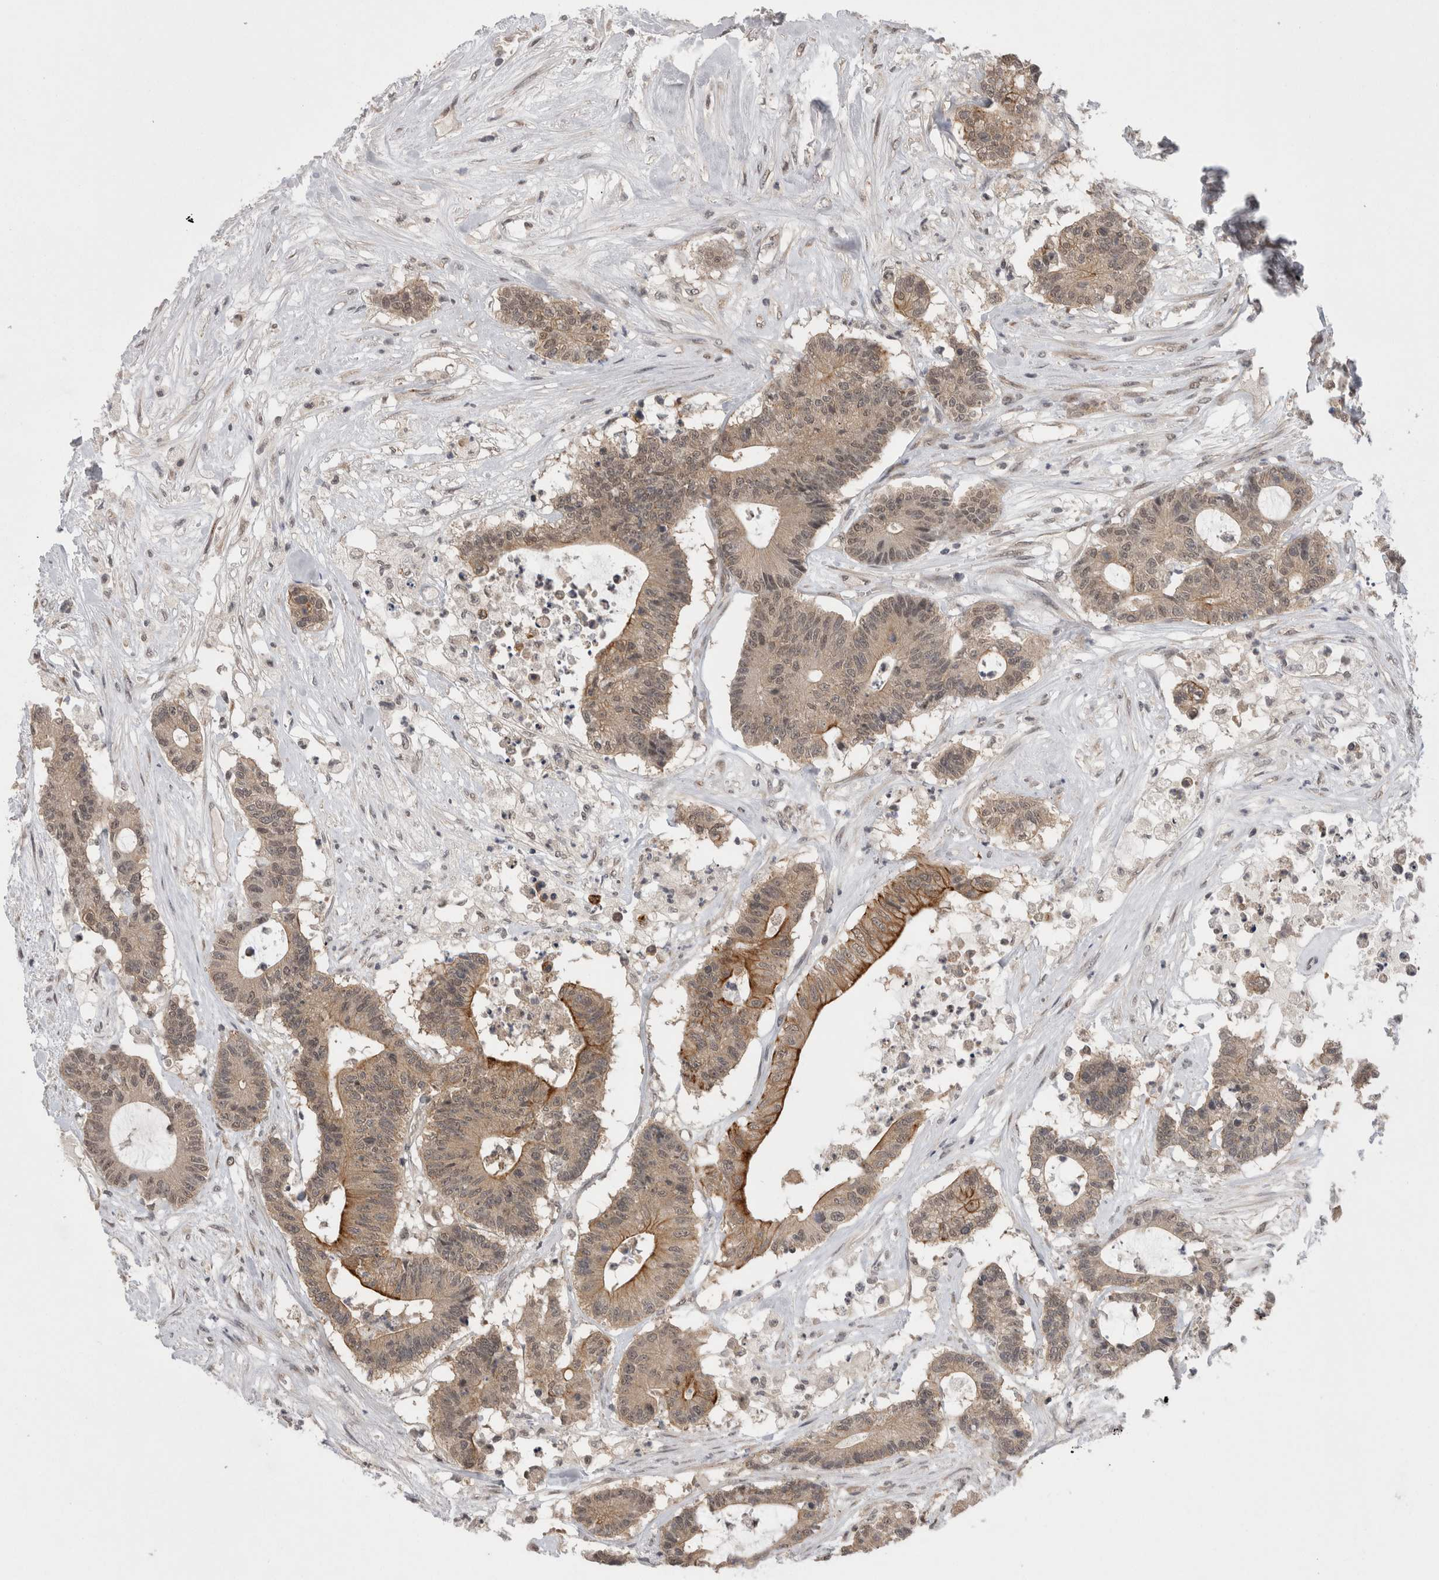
{"staining": {"intensity": "moderate", "quantity": "25%-75%", "location": "cytoplasmic/membranous"}, "tissue": "colorectal cancer", "cell_type": "Tumor cells", "image_type": "cancer", "snomed": [{"axis": "morphology", "description": "Adenocarcinoma, NOS"}, {"axis": "topography", "description": "Colon"}], "caption": "Protein expression analysis of human colorectal cancer (adenocarcinoma) reveals moderate cytoplasmic/membranous expression in about 25%-75% of tumor cells.", "gene": "ZNF341", "patient": {"sex": "female", "age": 84}}